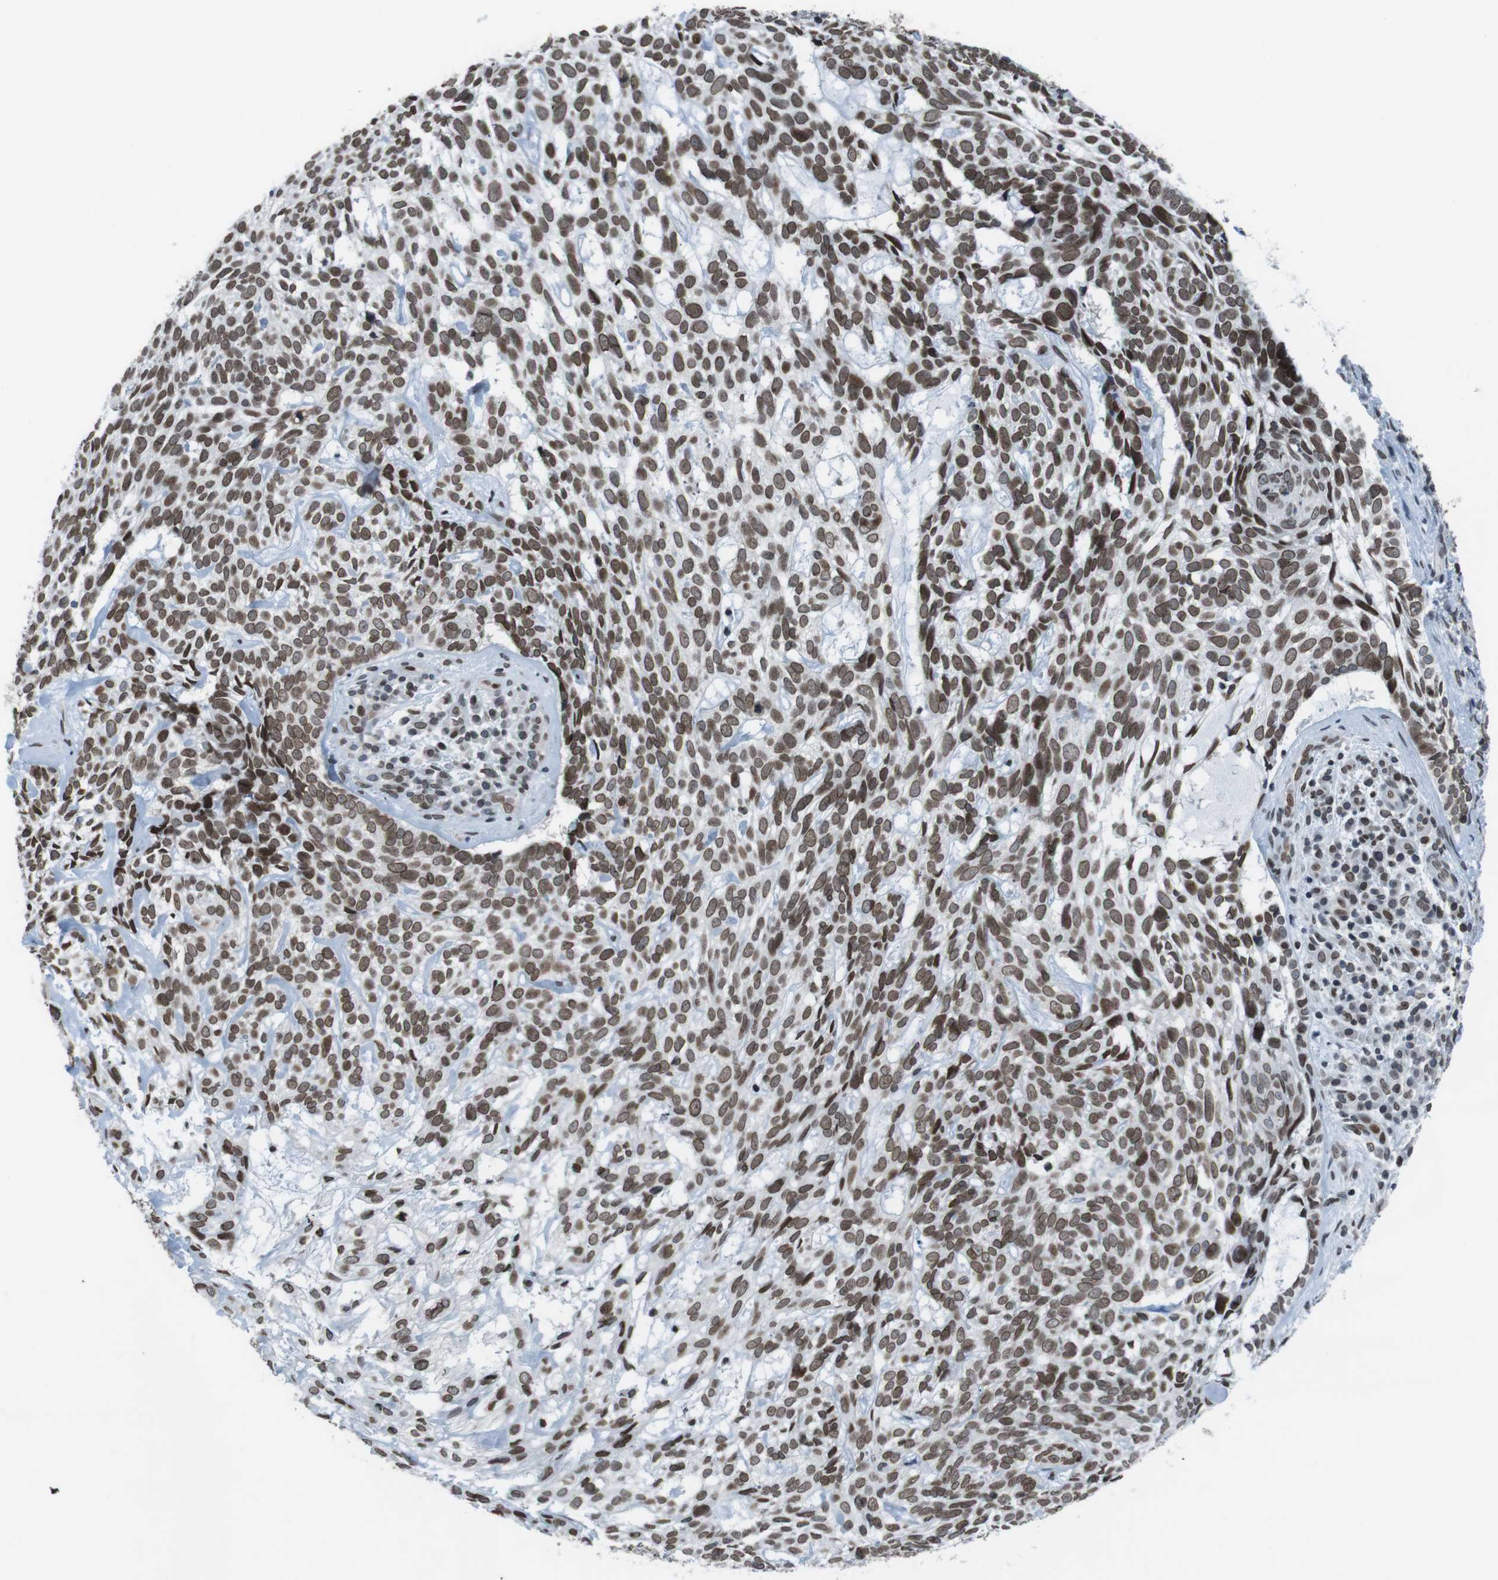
{"staining": {"intensity": "moderate", "quantity": ">75%", "location": "cytoplasmic/membranous,nuclear"}, "tissue": "skin cancer", "cell_type": "Tumor cells", "image_type": "cancer", "snomed": [{"axis": "morphology", "description": "Basal cell carcinoma"}, {"axis": "topography", "description": "Skin"}], "caption": "This image displays basal cell carcinoma (skin) stained with IHC to label a protein in brown. The cytoplasmic/membranous and nuclear of tumor cells show moderate positivity for the protein. Nuclei are counter-stained blue.", "gene": "MAD1L1", "patient": {"sex": "male", "age": 72}}